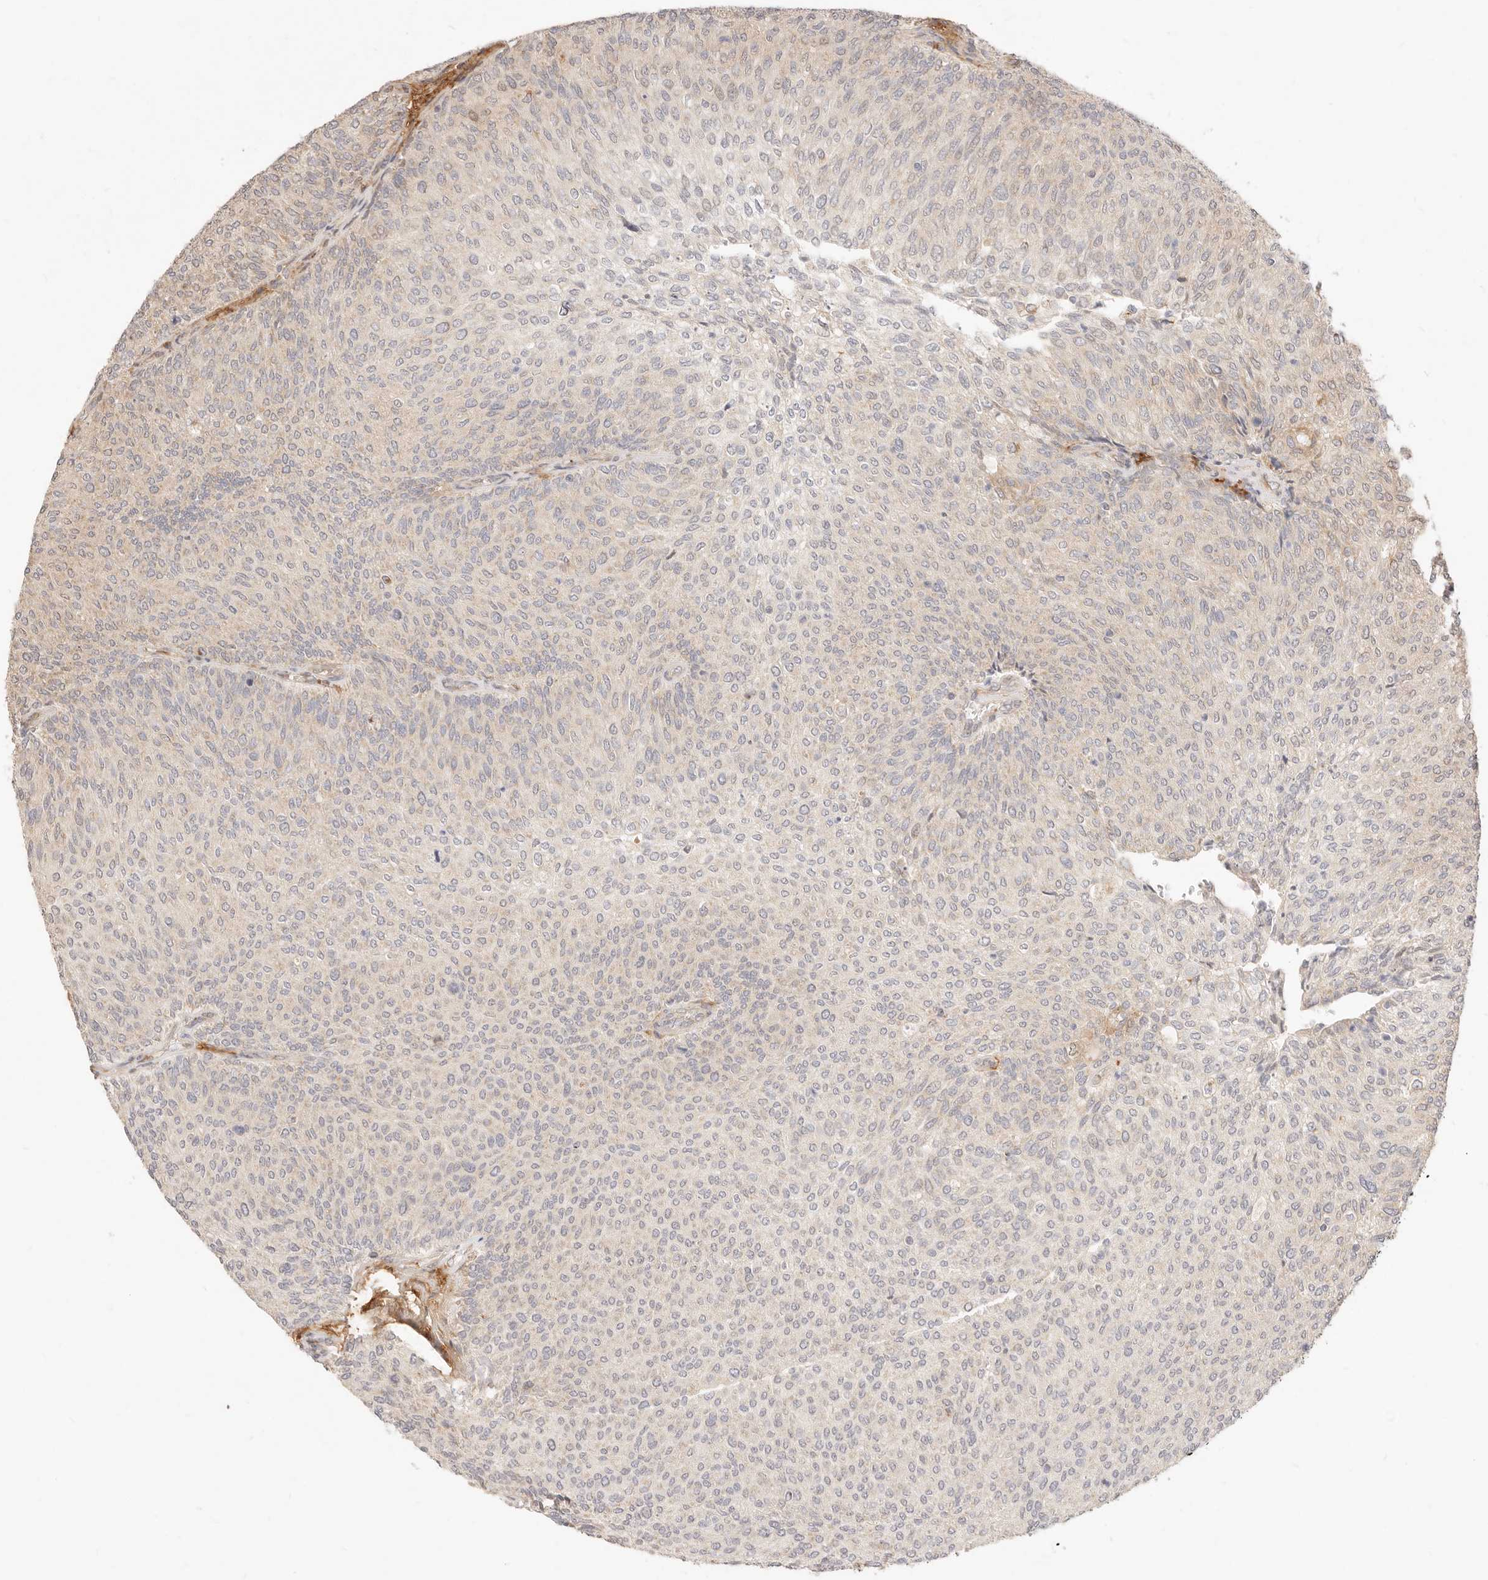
{"staining": {"intensity": "negative", "quantity": "none", "location": "none"}, "tissue": "urothelial cancer", "cell_type": "Tumor cells", "image_type": "cancer", "snomed": [{"axis": "morphology", "description": "Urothelial carcinoma, Low grade"}, {"axis": "topography", "description": "Urinary bladder"}], "caption": "DAB immunohistochemical staining of human low-grade urothelial carcinoma reveals no significant positivity in tumor cells.", "gene": "UBXN10", "patient": {"sex": "female", "age": 79}}